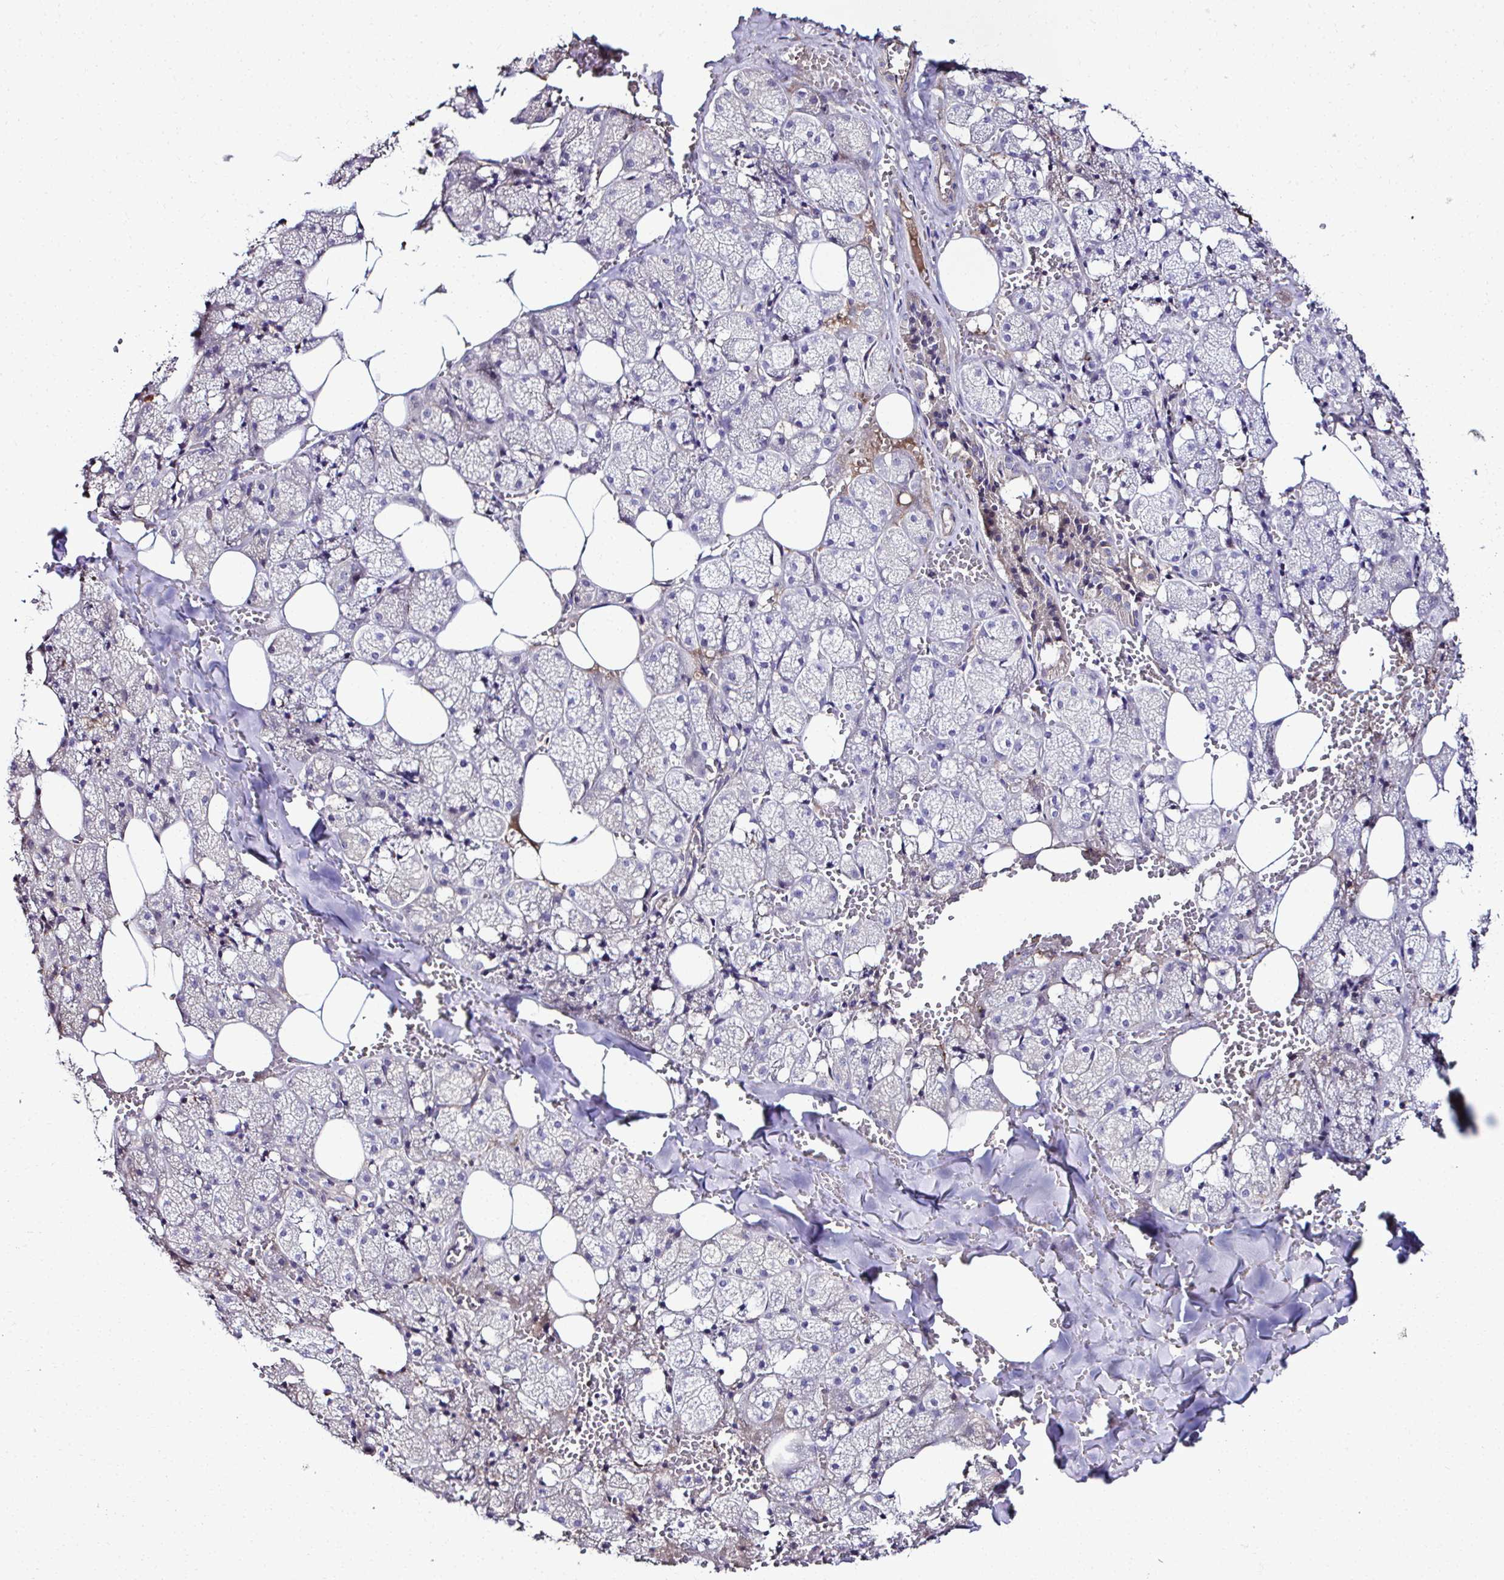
{"staining": {"intensity": "weak", "quantity": "<25%", "location": "cytoplasmic/membranous"}, "tissue": "salivary gland", "cell_type": "Glandular cells", "image_type": "normal", "snomed": [{"axis": "morphology", "description": "Normal tissue, NOS"}, {"axis": "topography", "description": "Salivary gland"}, {"axis": "topography", "description": "Peripheral nerve tissue"}], "caption": "Immunohistochemical staining of benign salivary gland demonstrates no significant expression in glandular cells. Brightfield microscopy of IHC stained with DAB (3,3'-diaminobenzidine) (brown) and hematoxylin (blue), captured at high magnification.", "gene": "CCDC85C", "patient": {"sex": "male", "age": 38}}